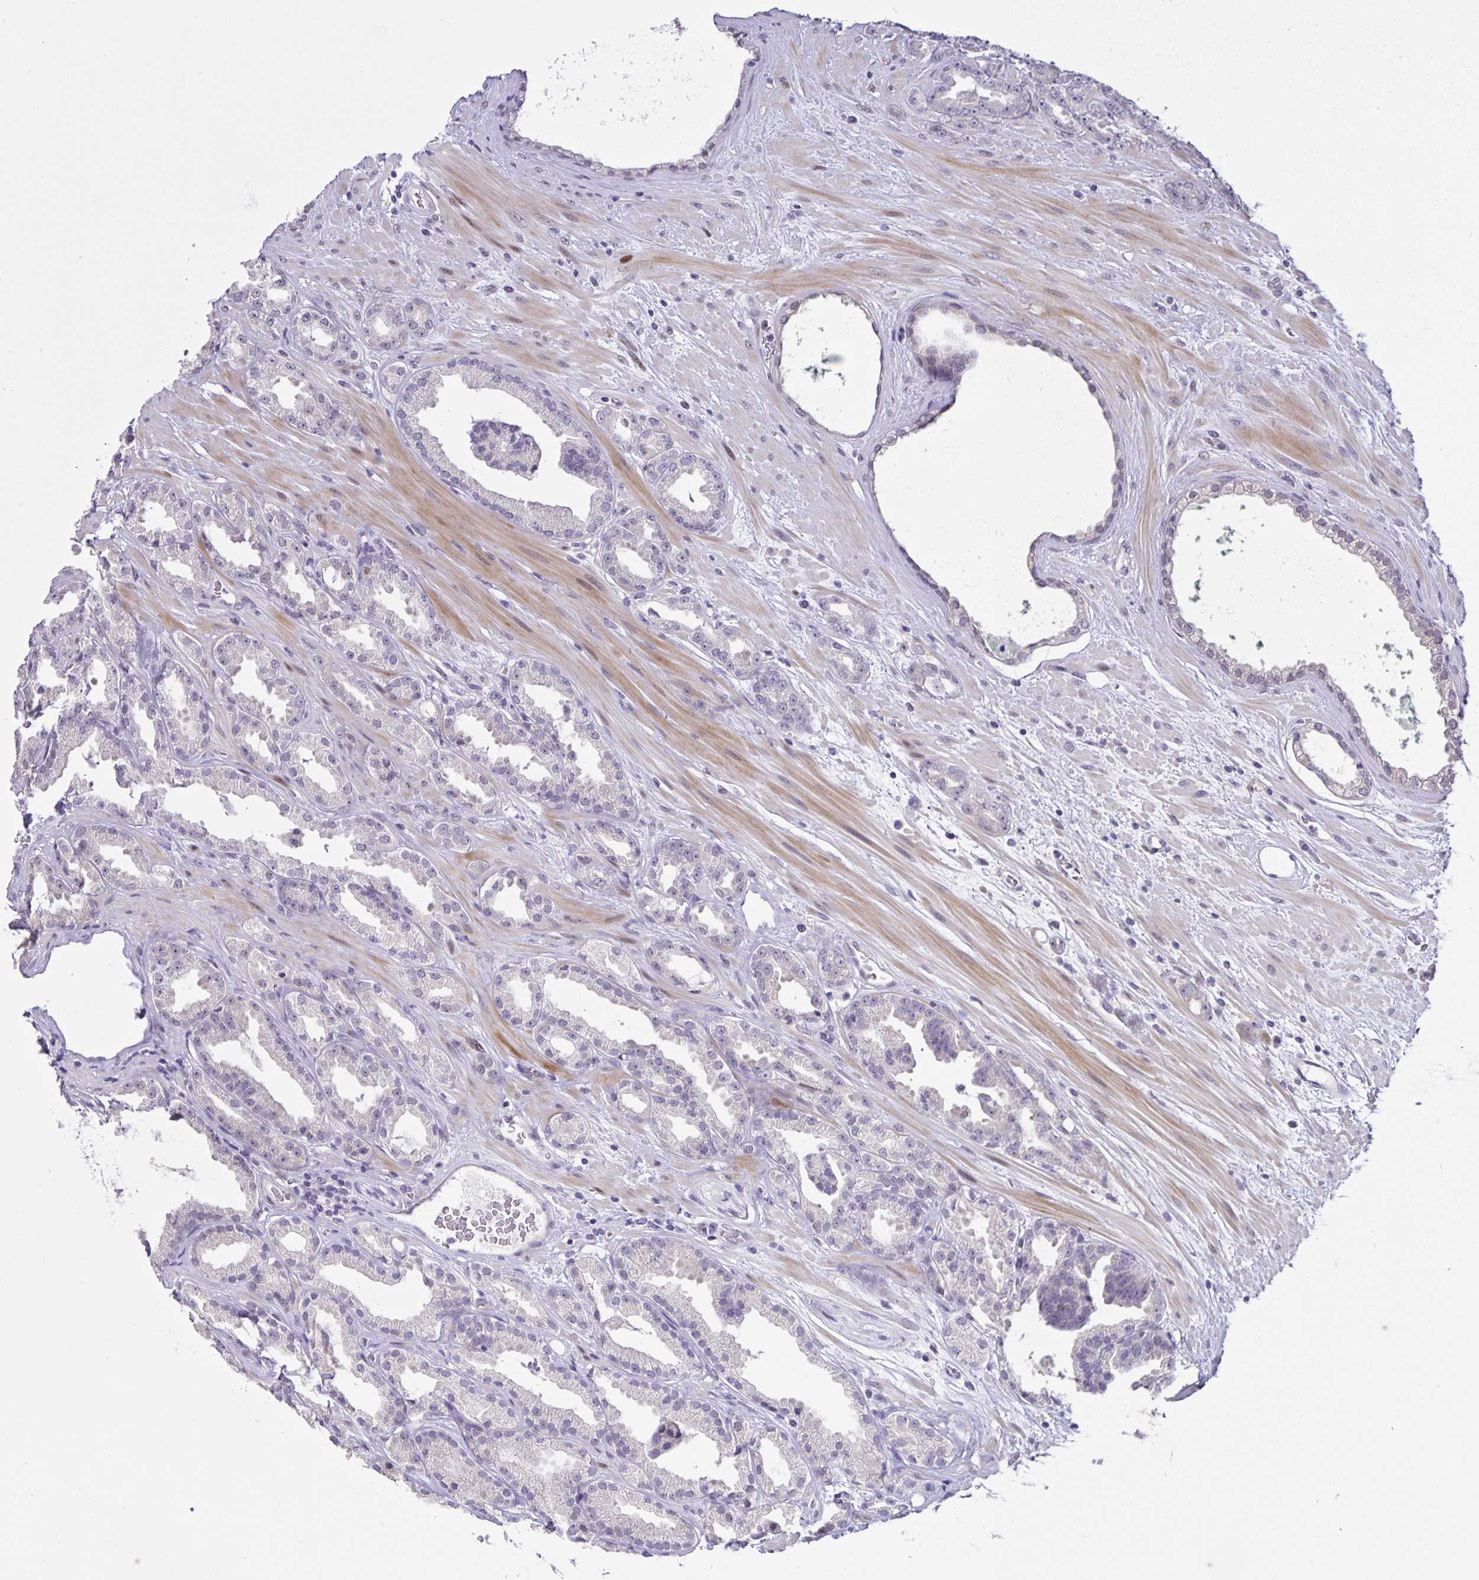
{"staining": {"intensity": "negative", "quantity": "none", "location": "none"}, "tissue": "prostate cancer", "cell_type": "Tumor cells", "image_type": "cancer", "snomed": [{"axis": "morphology", "description": "Adenocarcinoma, Low grade"}, {"axis": "topography", "description": "Prostate"}], "caption": "This is an immunohistochemistry micrograph of prostate cancer (adenocarcinoma (low-grade)). There is no positivity in tumor cells.", "gene": "FOSL2", "patient": {"sex": "male", "age": 61}}